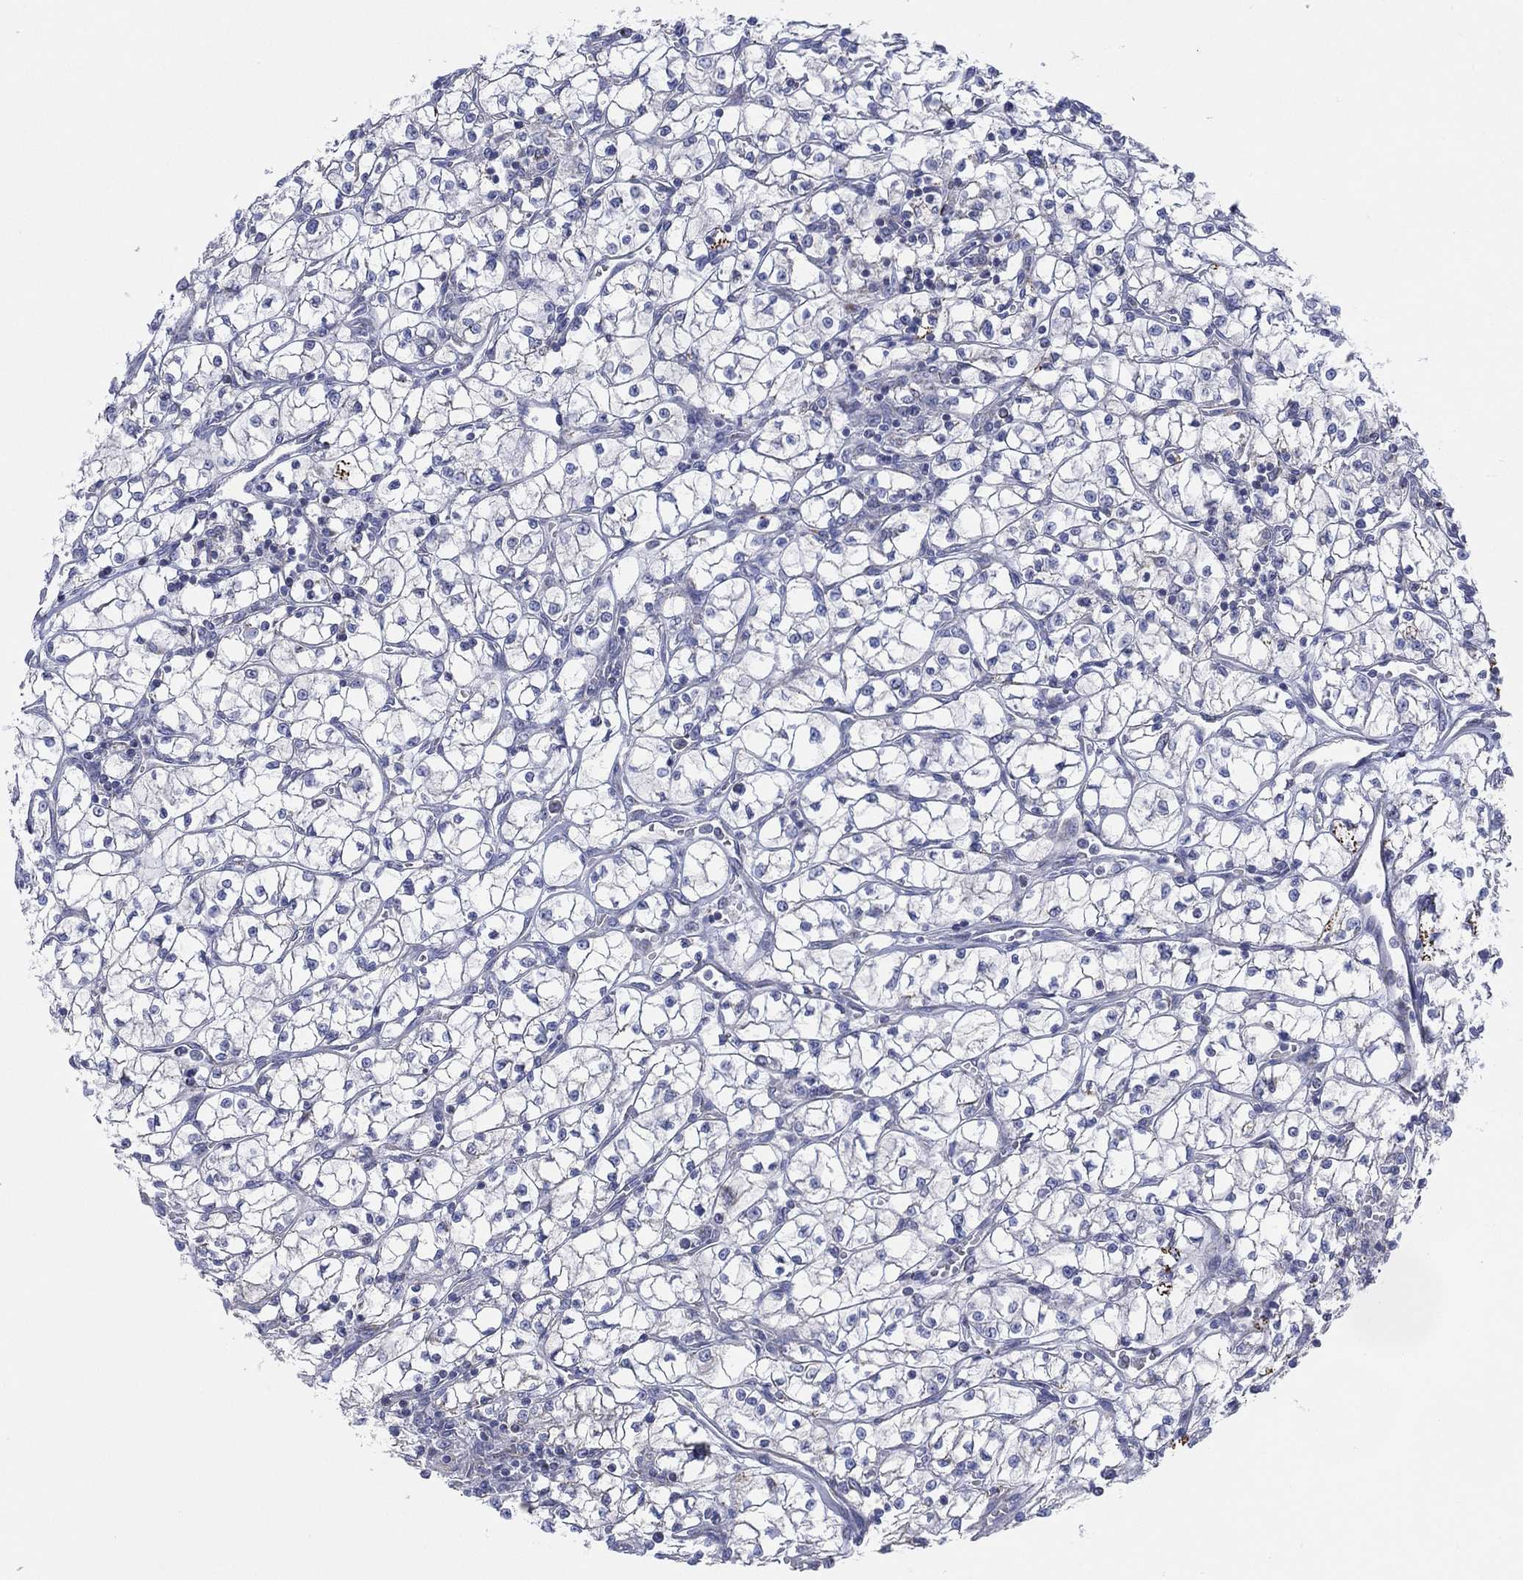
{"staining": {"intensity": "negative", "quantity": "none", "location": "none"}, "tissue": "renal cancer", "cell_type": "Tumor cells", "image_type": "cancer", "snomed": [{"axis": "morphology", "description": "Adenocarcinoma, NOS"}, {"axis": "topography", "description": "Kidney"}], "caption": "Immunohistochemical staining of renal cancer demonstrates no significant positivity in tumor cells.", "gene": "INA", "patient": {"sex": "female", "age": 64}}